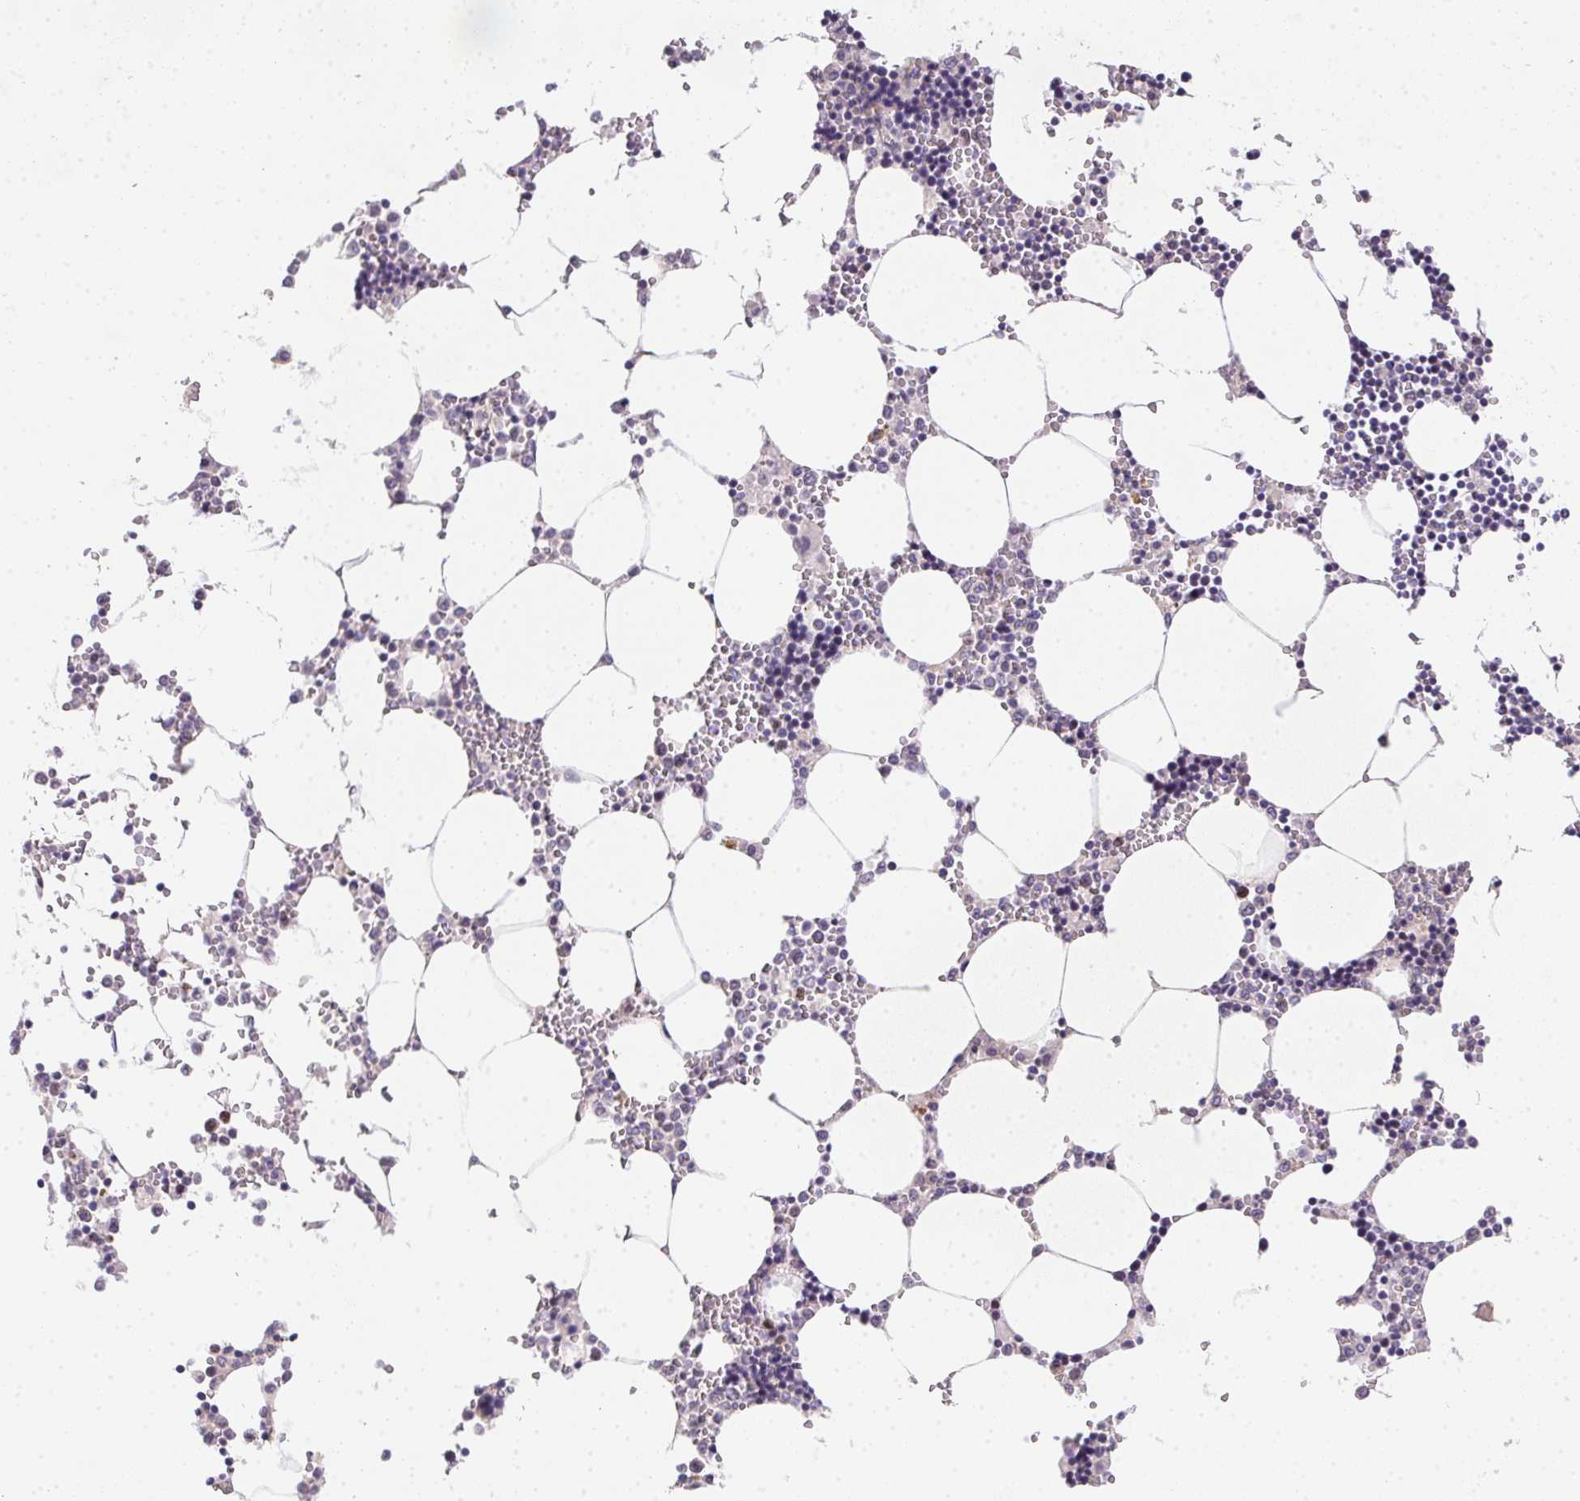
{"staining": {"intensity": "weak", "quantity": "<25%", "location": "nuclear"}, "tissue": "bone marrow", "cell_type": "Hematopoietic cells", "image_type": "normal", "snomed": [{"axis": "morphology", "description": "Normal tissue, NOS"}, {"axis": "topography", "description": "Bone marrow"}], "caption": "Human bone marrow stained for a protein using IHC reveals no positivity in hematopoietic cells.", "gene": "HELLS", "patient": {"sex": "male", "age": 54}}